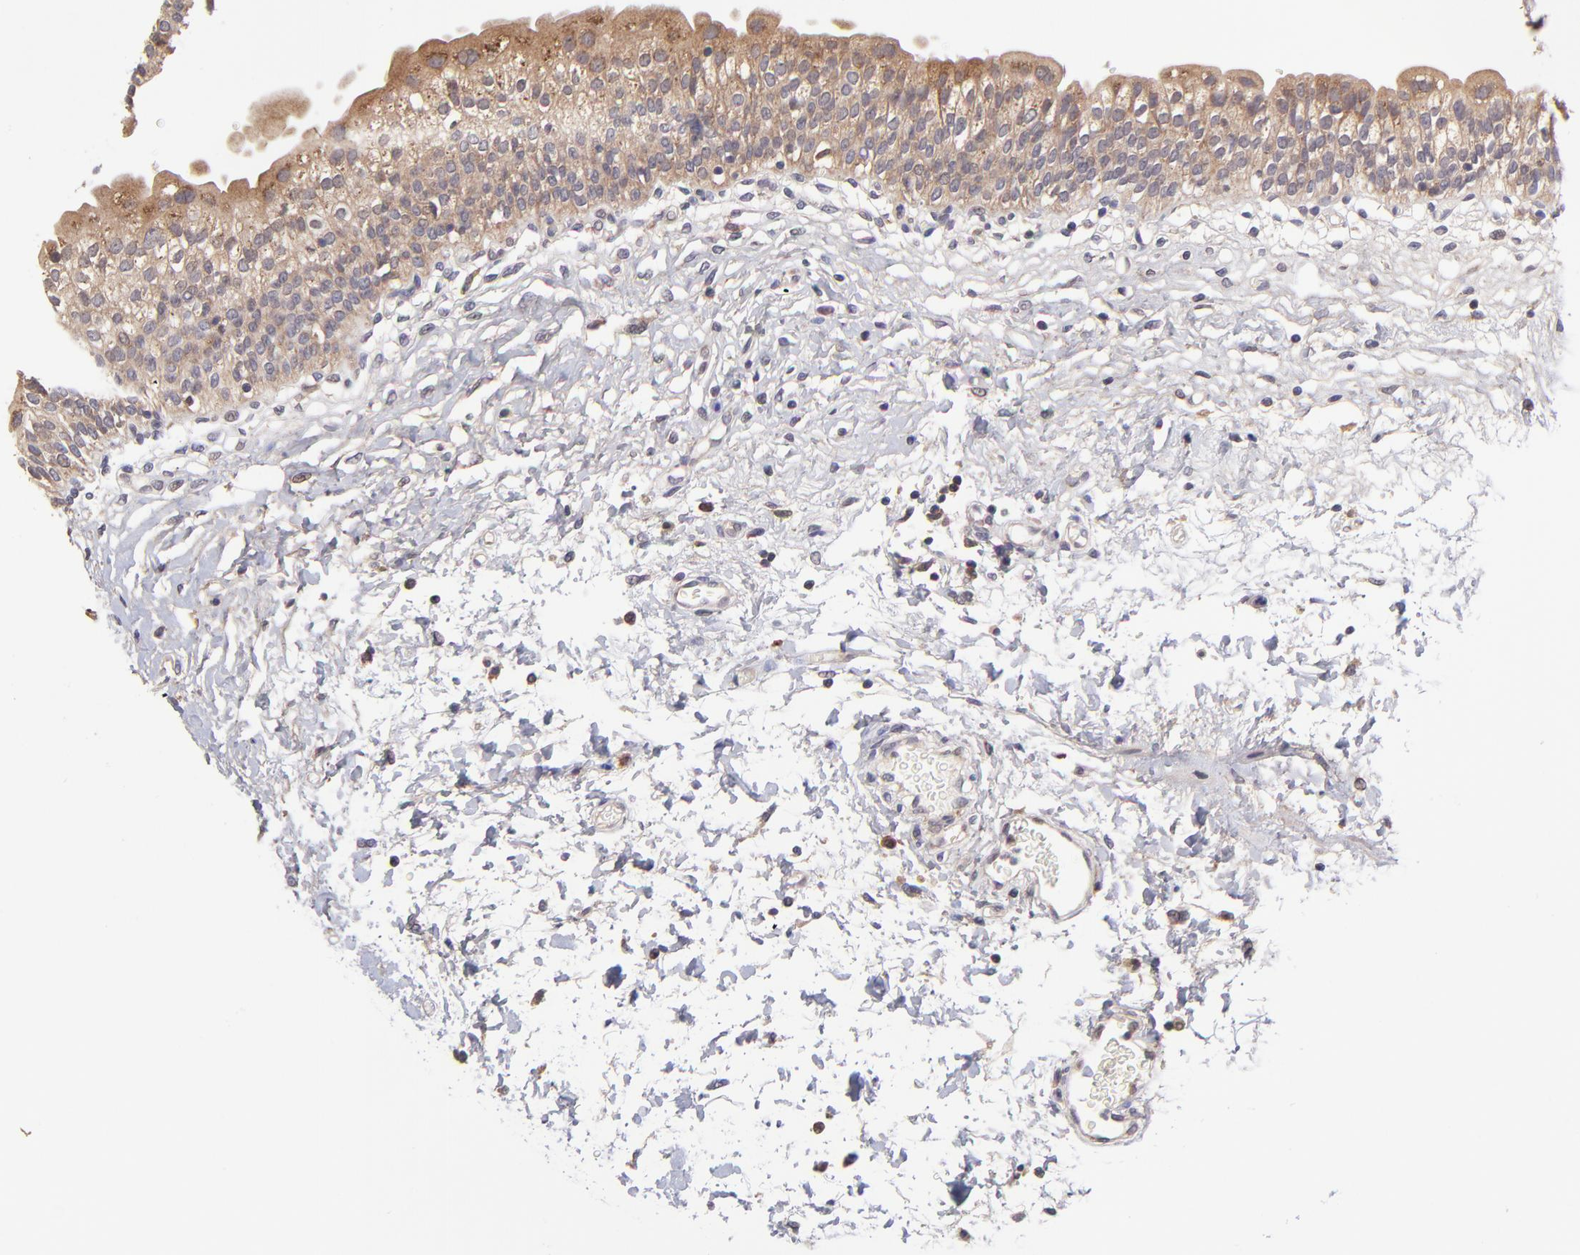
{"staining": {"intensity": "strong", "quantity": ">75%", "location": "cytoplasmic/membranous"}, "tissue": "urinary bladder", "cell_type": "Urothelial cells", "image_type": "normal", "snomed": [{"axis": "morphology", "description": "Normal tissue, NOS"}, {"axis": "topography", "description": "Urinary bladder"}], "caption": "Protein analysis of normal urinary bladder displays strong cytoplasmic/membranous expression in about >75% of urothelial cells. The protein is stained brown, and the nuclei are stained in blue (DAB IHC with brightfield microscopy, high magnification).", "gene": "NSF", "patient": {"sex": "female", "age": 80}}